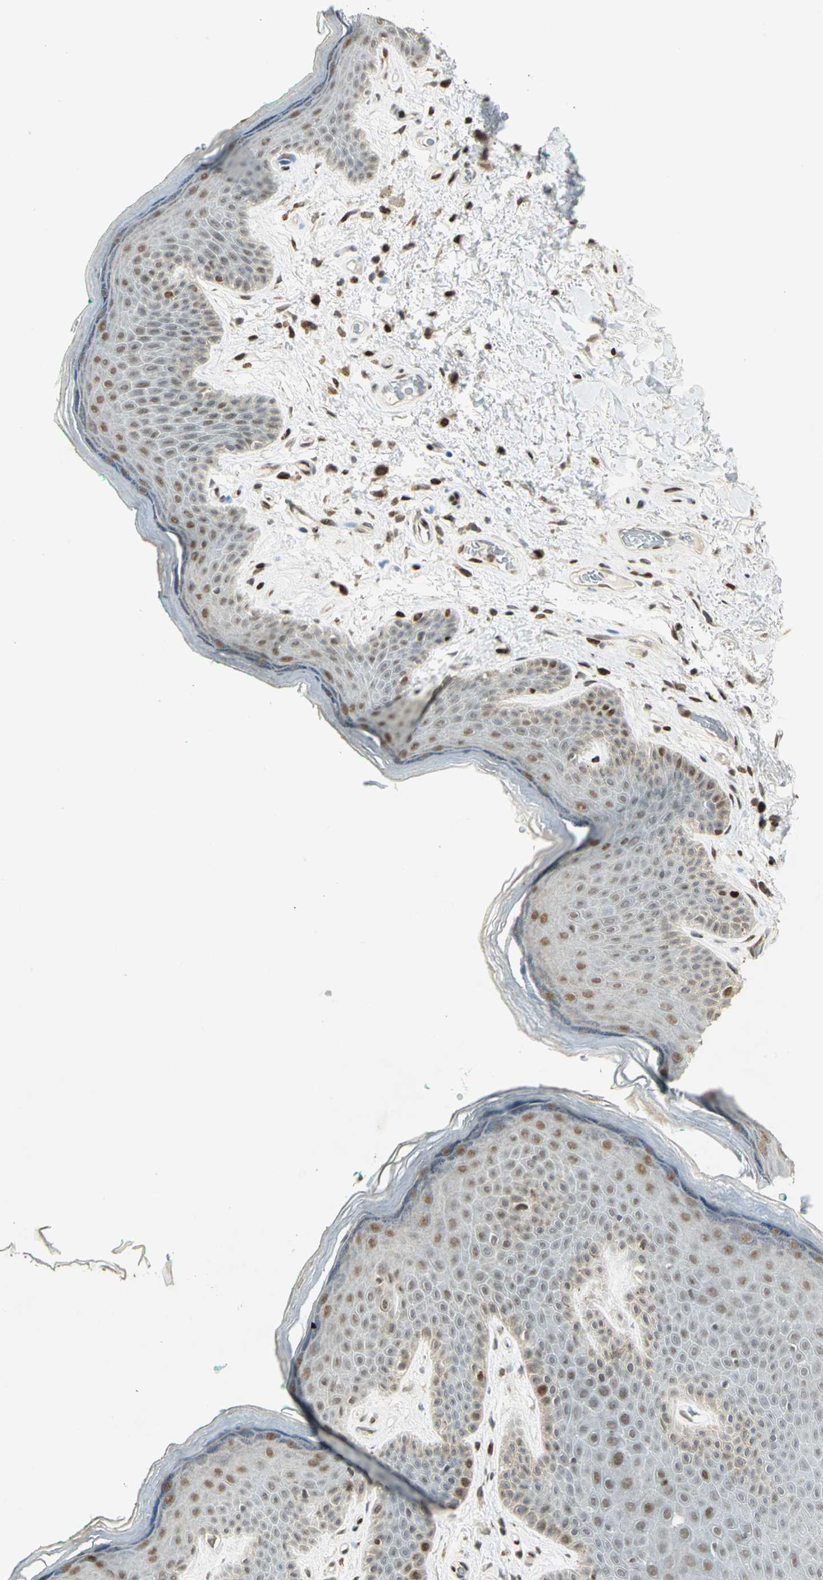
{"staining": {"intensity": "moderate", "quantity": "25%-75%", "location": "nuclear"}, "tissue": "skin", "cell_type": "Epidermal cells", "image_type": "normal", "snomed": [{"axis": "morphology", "description": "Normal tissue, NOS"}, {"axis": "topography", "description": "Anal"}], "caption": "An image showing moderate nuclear expression in about 25%-75% of epidermal cells in normal skin, as visualized by brown immunohistochemical staining.", "gene": "KDM1A", "patient": {"sex": "male", "age": 74}}